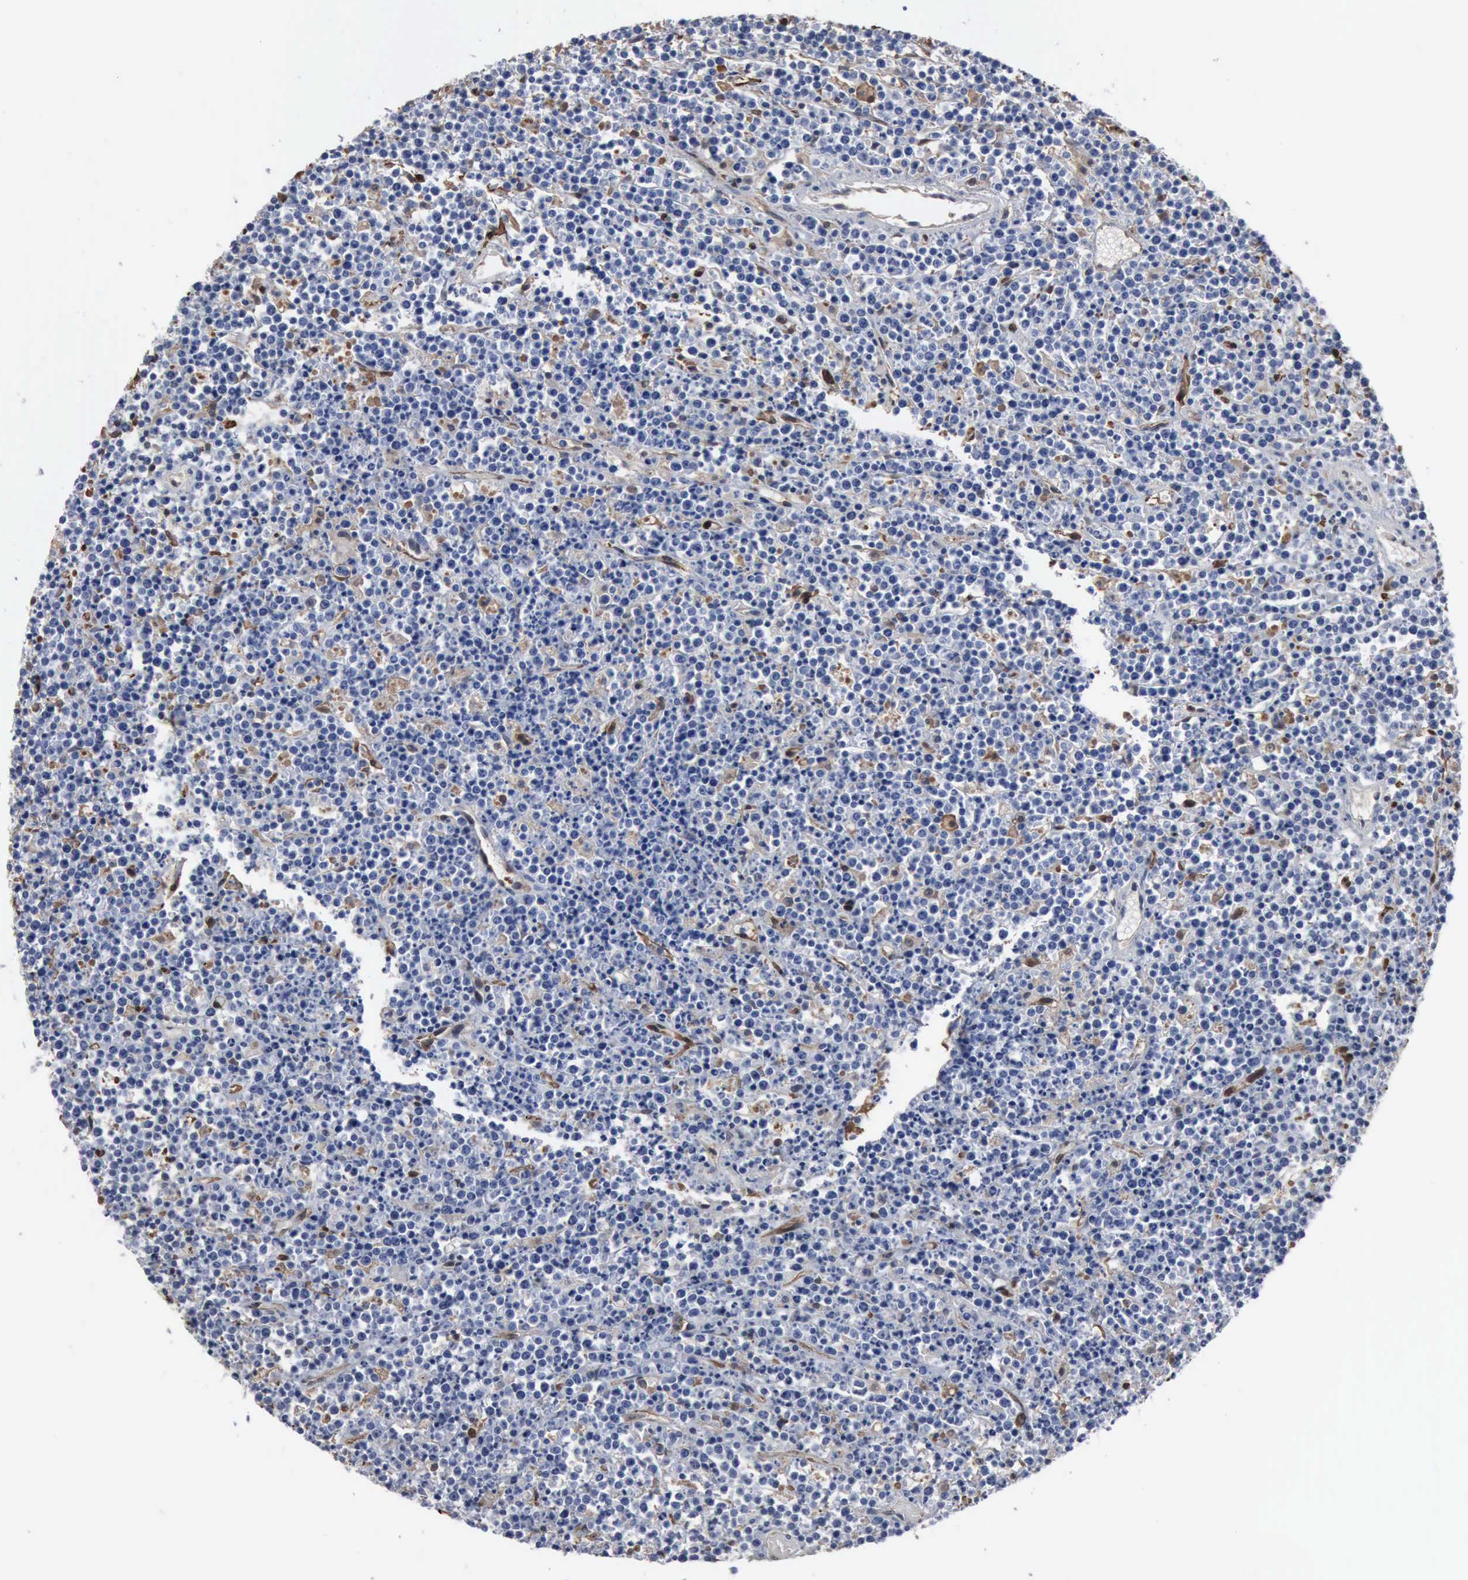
{"staining": {"intensity": "negative", "quantity": "none", "location": "none"}, "tissue": "lymphoma", "cell_type": "Tumor cells", "image_type": "cancer", "snomed": [{"axis": "morphology", "description": "Malignant lymphoma, non-Hodgkin's type, High grade"}, {"axis": "topography", "description": "Ovary"}], "caption": "The histopathology image exhibits no significant expression in tumor cells of high-grade malignant lymphoma, non-Hodgkin's type. The staining is performed using DAB (3,3'-diaminobenzidine) brown chromogen with nuclei counter-stained in using hematoxylin.", "gene": "FSCN1", "patient": {"sex": "female", "age": 56}}